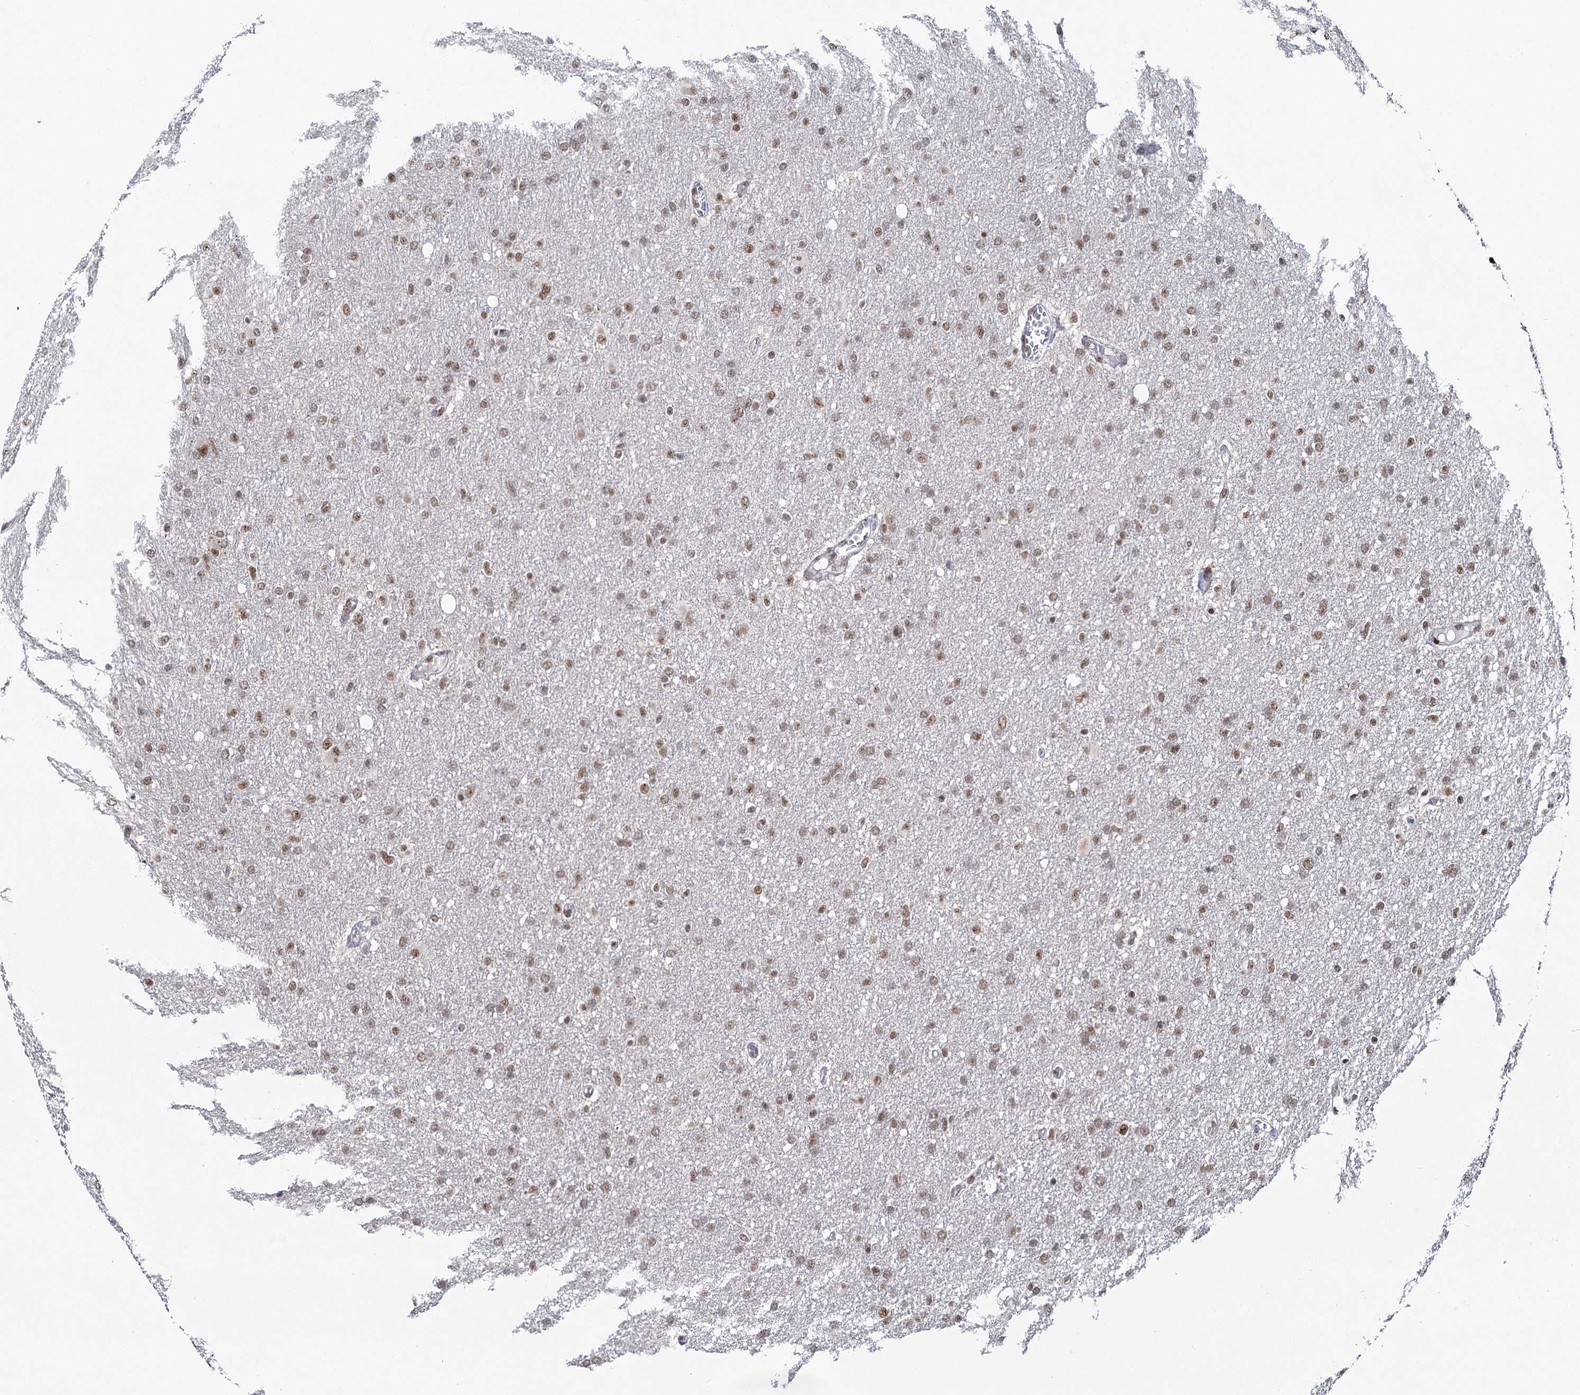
{"staining": {"intensity": "moderate", "quantity": ">75%", "location": "nuclear"}, "tissue": "glioma", "cell_type": "Tumor cells", "image_type": "cancer", "snomed": [{"axis": "morphology", "description": "Glioma, malignant, High grade"}, {"axis": "topography", "description": "Cerebral cortex"}], "caption": "Brown immunohistochemical staining in human glioma exhibits moderate nuclear positivity in about >75% of tumor cells.", "gene": "SCAF8", "patient": {"sex": "female", "age": 36}}